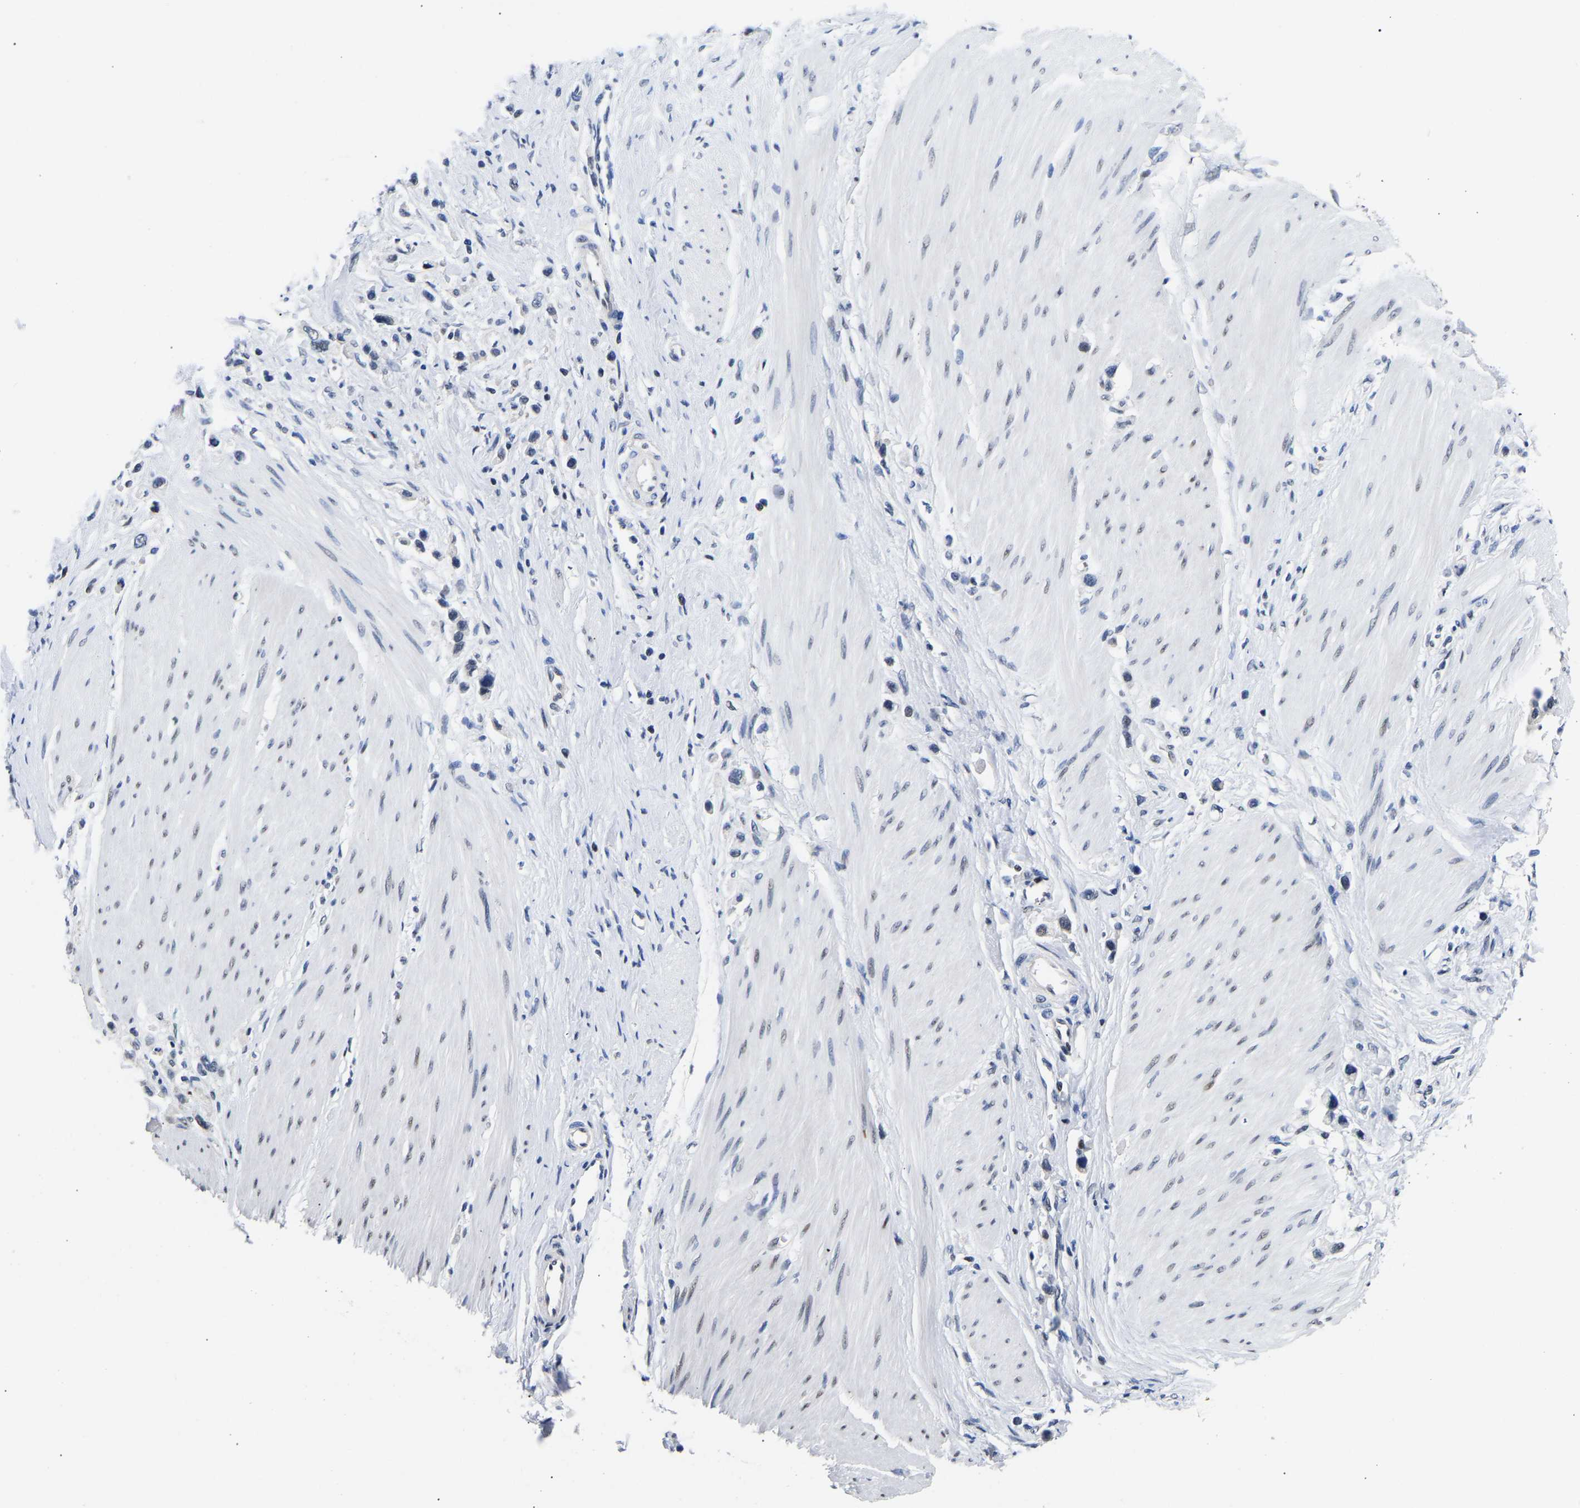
{"staining": {"intensity": "negative", "quantity": "none", "location": "none"}, "tissue": "stomach cancer", "cell_type": "Tumor cells", "image_type": "cancer", "snomed": [{"axis": "morphology", "description": "Adenocarcinoma, NOS"}, {"axis": "topography", "description": "Stomach"}], "caption": "Immunohistochemistry (IHC) micrograph of stomach cancer stained for a protein (brown), which reveals no positivity in tumor cells.", "gene": "PTRHD1", "patient": {"sex": "female", "age": 65}}